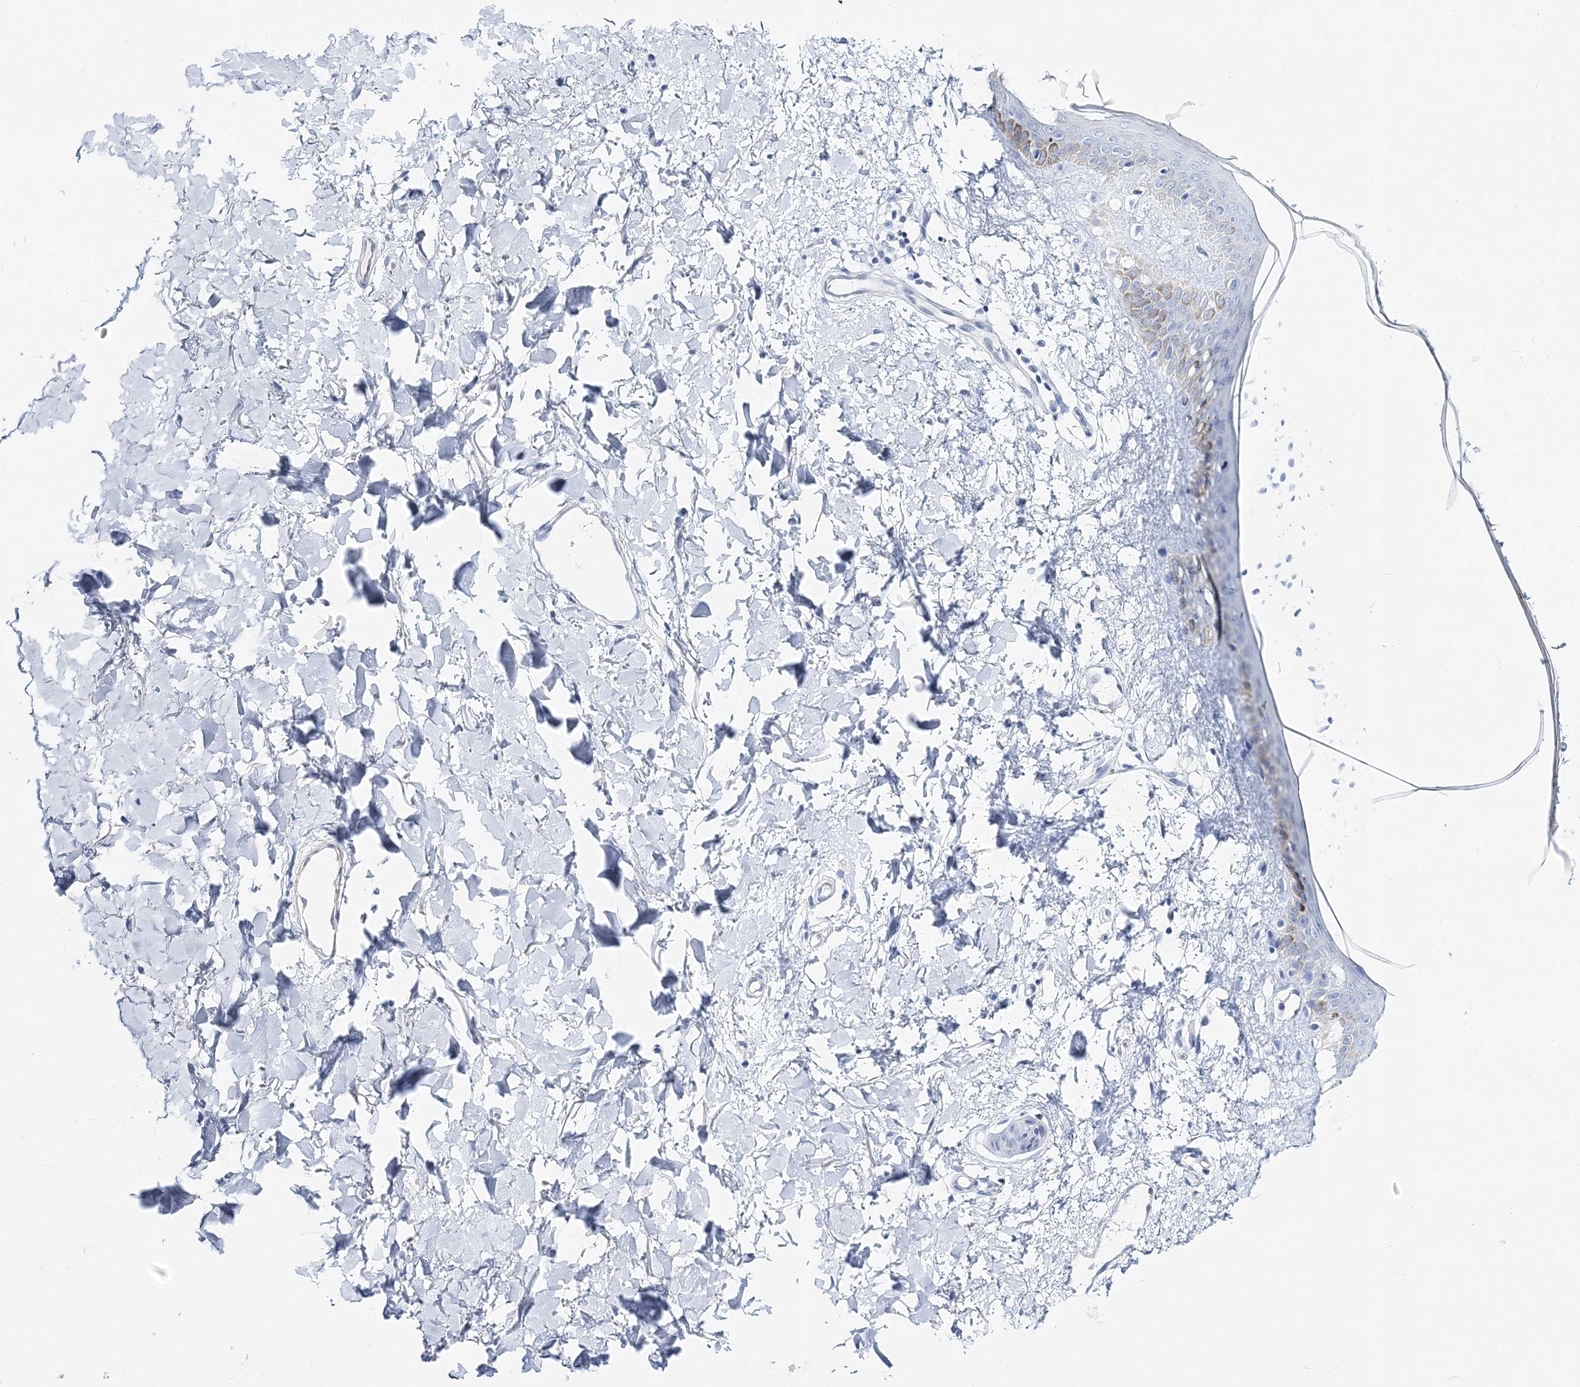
{"staining": {"intensity": "negative", "quantity": "none", "location": "none"}, "tissue": "skin", "cell_type": "Fibroblasts", "image_type": "normal", "snomed": [{"axis": "morphology", "description": "Normal tissue, NOS"}, {"axis": "topography", "description": "Skin"}], "caption": "IHC of benign human skin exhibits no expression in fibroblasts.", "gene": "MYOZ2", "patient": {"sex": "female", "age": 58}}